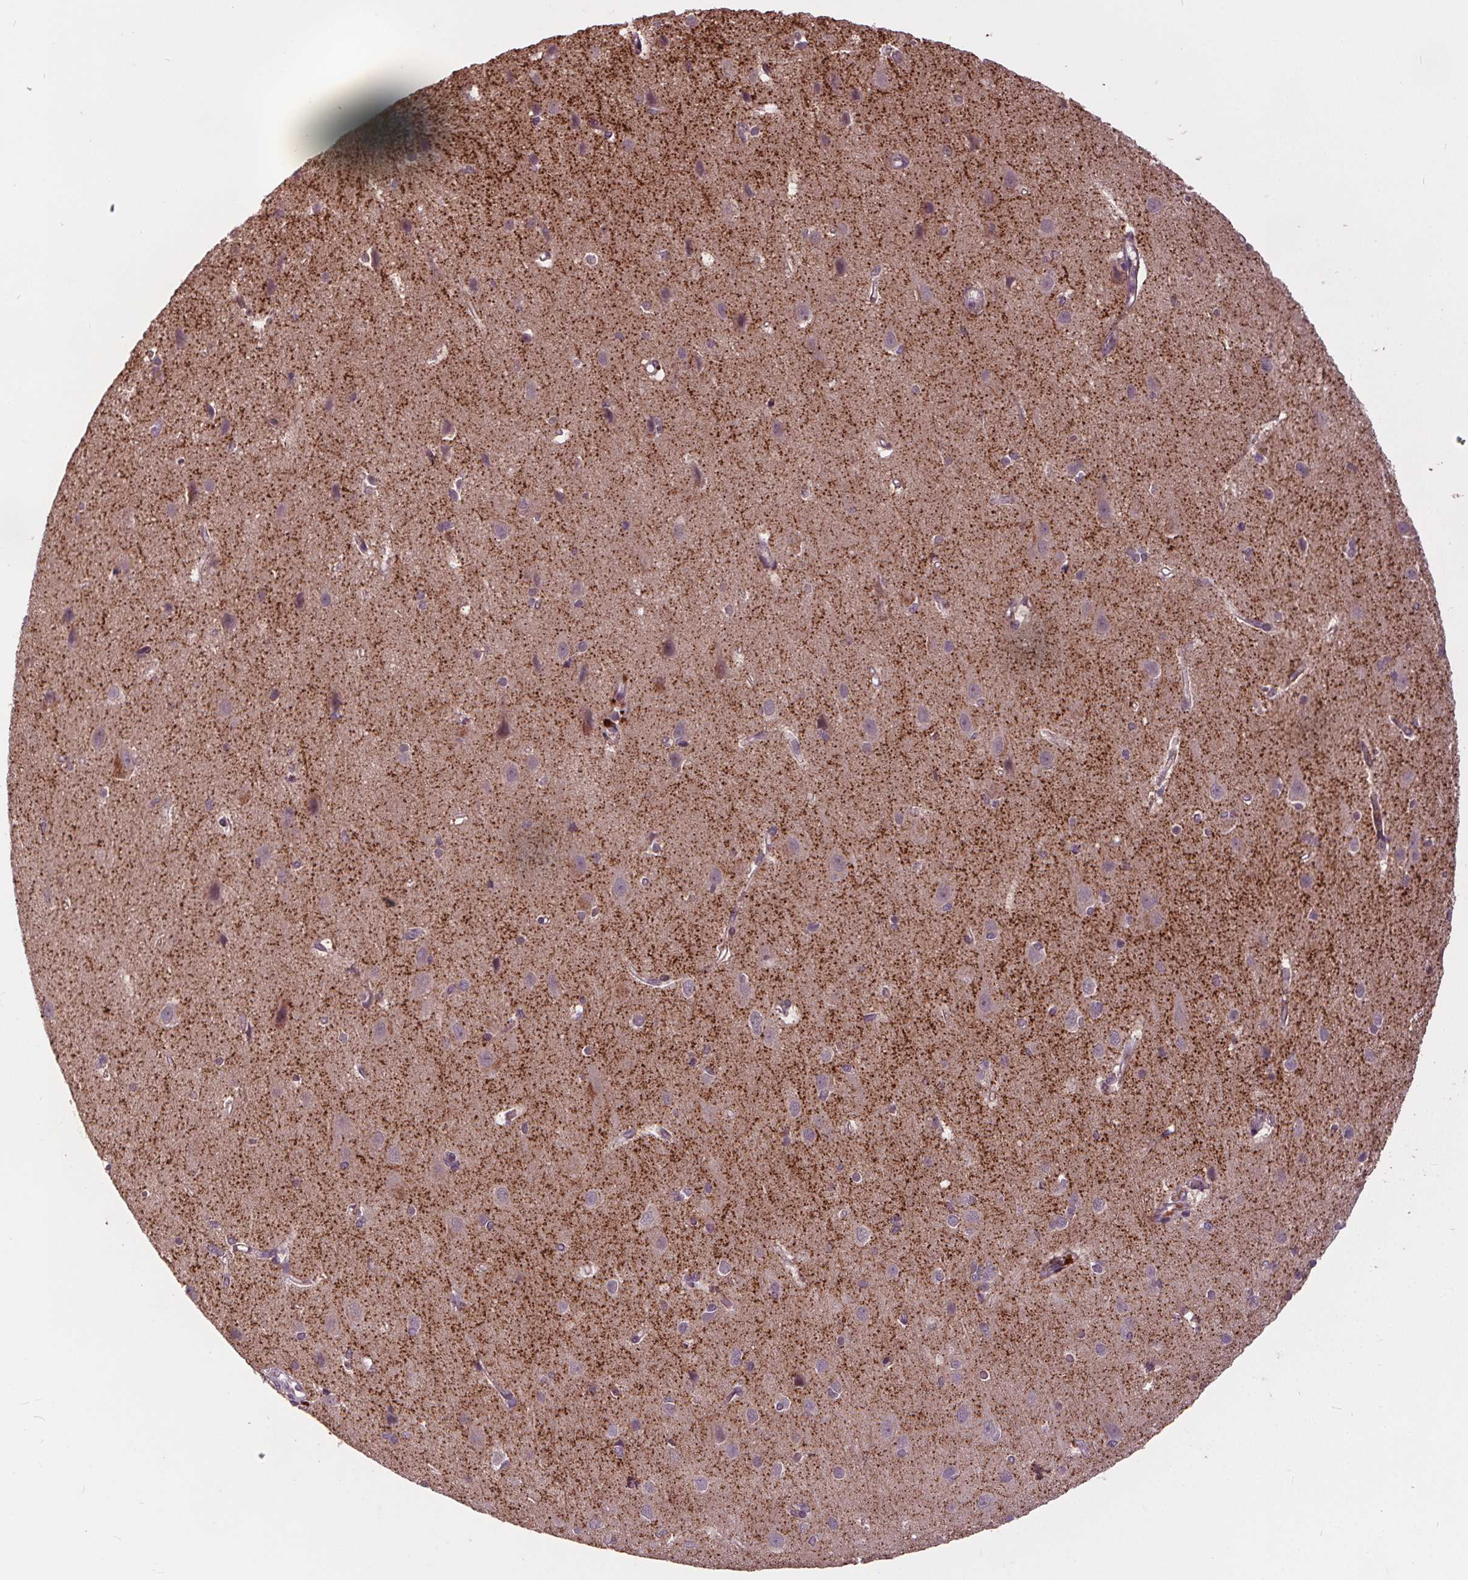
{"staining": {"intensity": "weak", "quantity": "<25%", "location": "cytoplasmic/membranous"}, "tissue": "cerebral cortex", "cell_type": "Endothelial cells", "image_type": "normal", "snomed": [{"axis": "morphology", "description": "Normal tissue, NOS"}, {"axis": "topography", "description": "Cerebral cortex"}], "caption": "Immunohistochemistry (IHC) histopathology image of unremarkable cerebral cortex stained for a protein (brown), which demonstrates no positivity in endothelial cells. (Stains: DAB (3,3'-diaminobenzidine) immunohistochemistry (IHC) with hematoxylin counter stain, Microscopy: brightfield microscopy at high magnification).", "gene": "IPO13", "patient": {"sex": "male", "age": 37}}